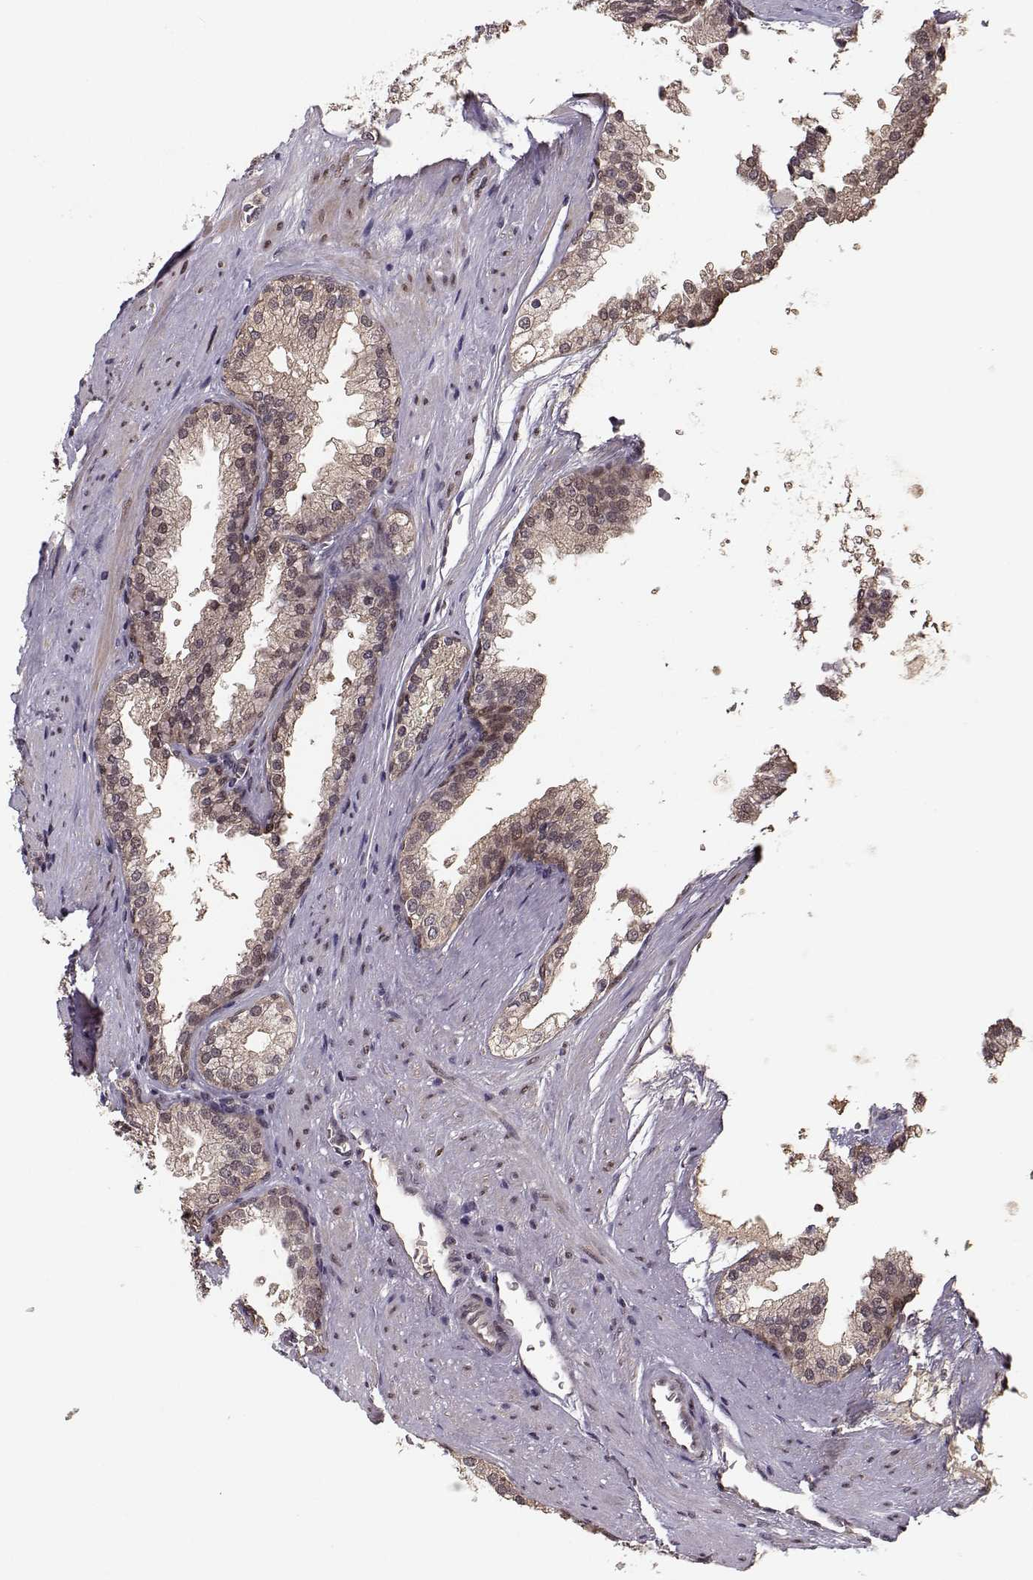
{"staining": {"intensity": "weak", "quantity": ">75%", "location": "cytoplasmic/membranous"}, "tissue": "prostate cancer", "cell_type": "Tumor cells", "image_type": "cancer", "snomed": [{"axis": "morphology", "description": "Adenocarcinoma, Low grade"}, {"axis": "topography", "description": "Prostate"}], "caption": "High-power microscopy captured an IHC micrograph of prostate cancer, revealing weak cytoplasmic/membranous positivity in about >75% of tumor cells.", "gene": "PLEKHG3", "patient": {"sex": "male", "age": 60}}